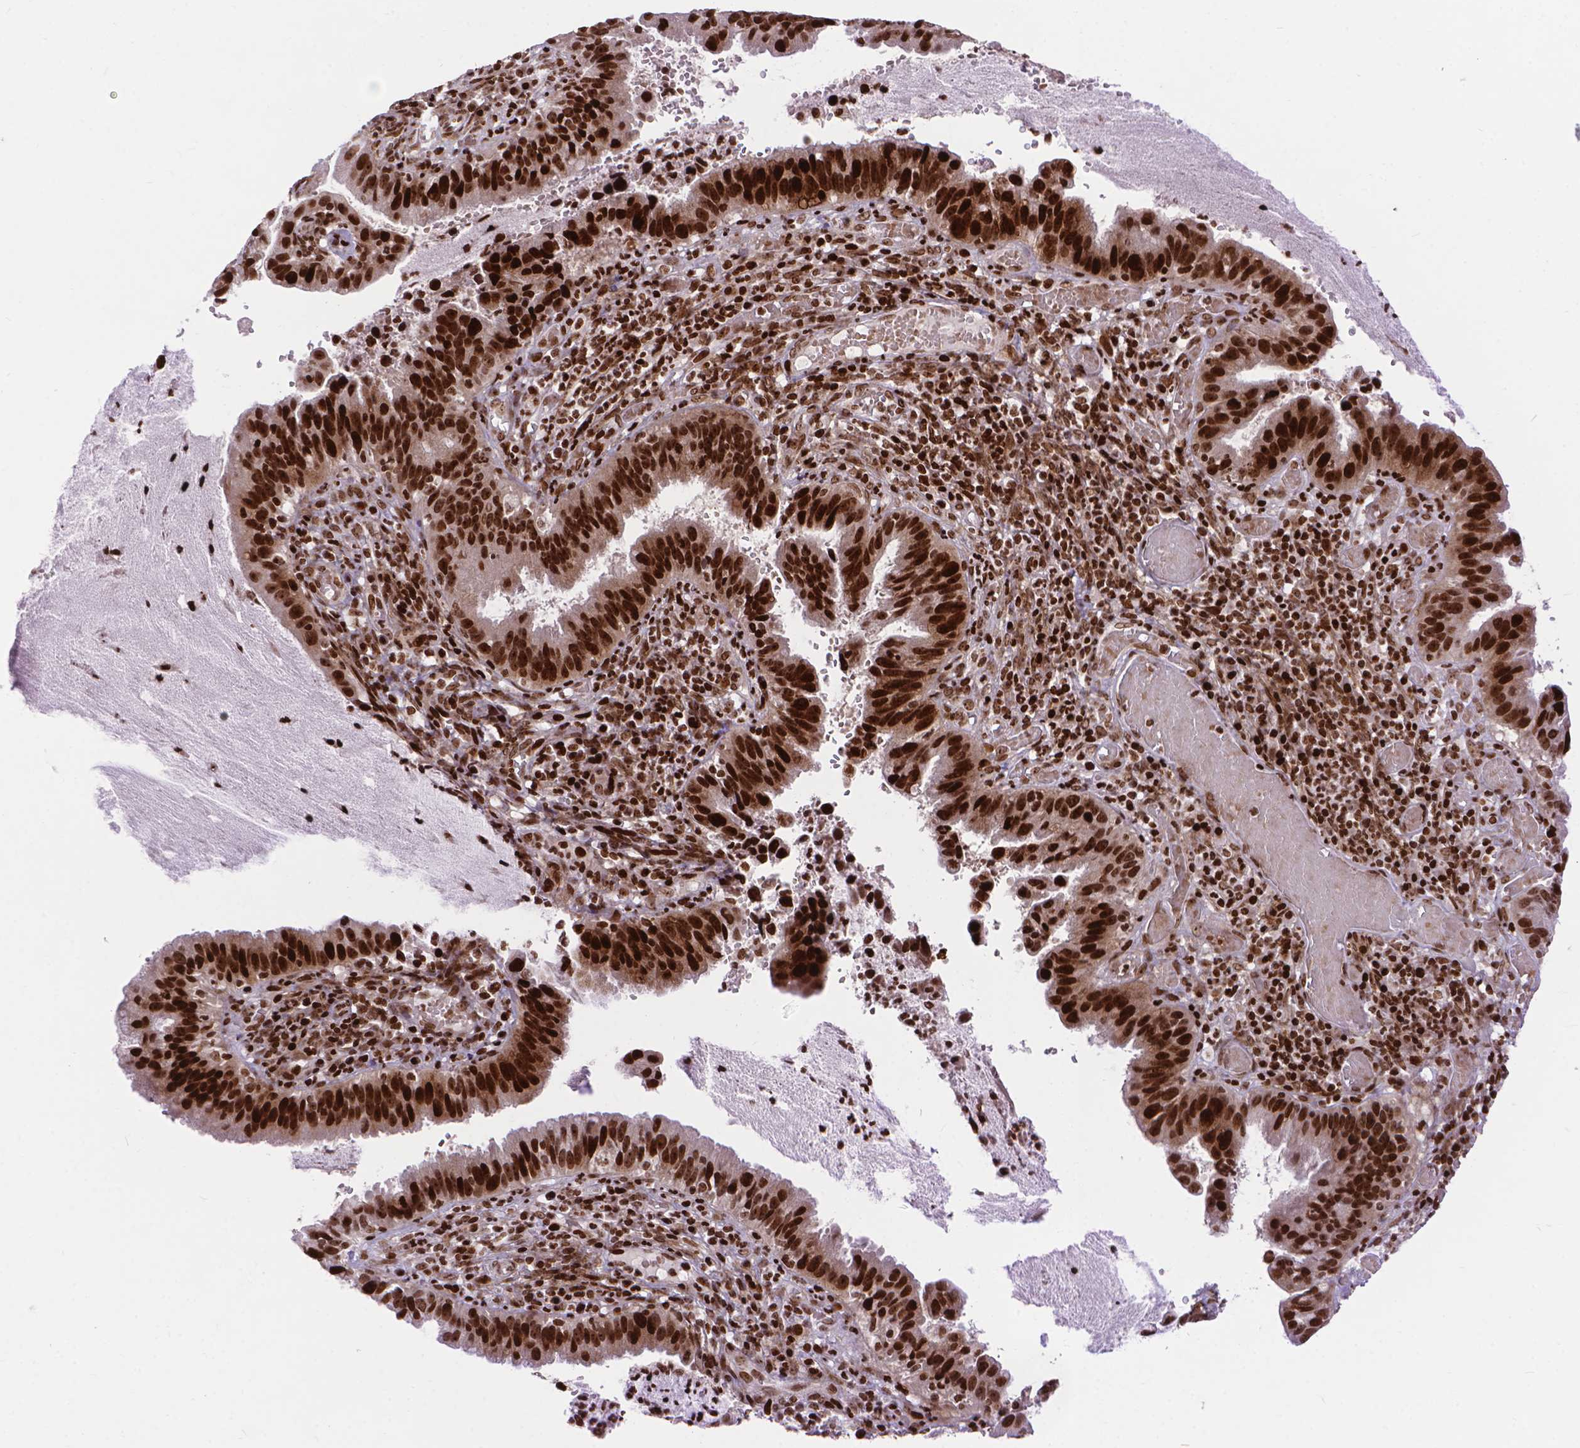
{"staining": {"intensity": "strong", "quantity": ">75%", "location": "nuclear"}, "tissue": "cervical cancer", "cell_type": "Tumor cells", "image_type": "cancer", "snomed": [{"axis": "morphology", "description": "Adenocarcinoma, NOS"}, {"axis": "topography", "description": "Cervix"}], "caption": "Immunohistochemistry (DAB) staining of human adenocarcinoma (cervical) reveals strong nuclear protein positivity in about >75% of tumor cells. The staining was performed using DAB (3,3'-diaminobenzidine), with brown indicating positive protein expression. Nuclei are stained blue with hematoxylin.", "gene": "AMER1", "patient": {"sex": "female", "age": 34}}